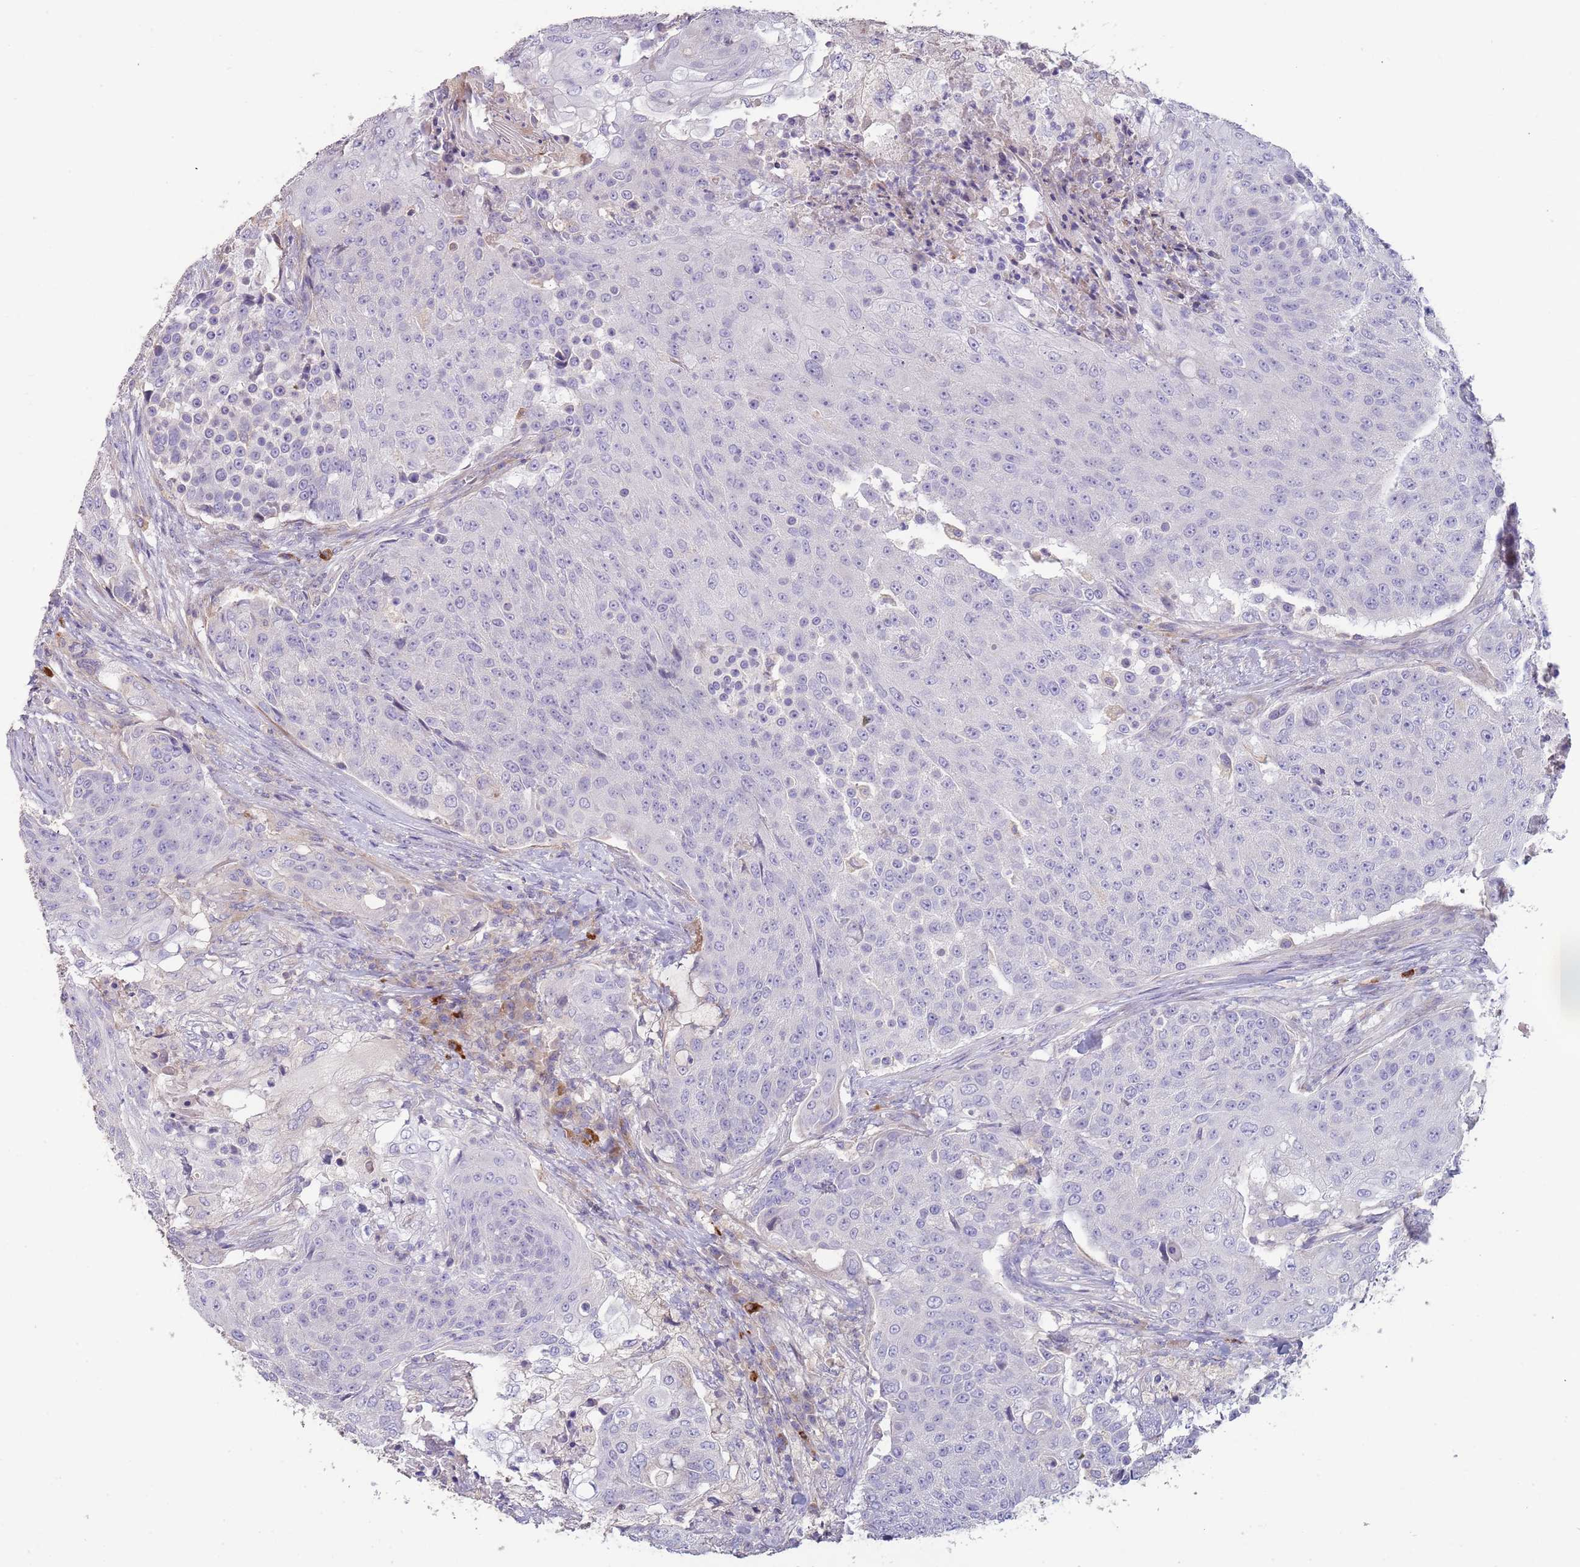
{"staining": {"intensity": "negative", "quantity": "none", "location": "none"}, "tissue": "urothelial cancer", "cell_type": "Tumor cells", "image_type": "cancer", "snomed": [{"axis": "morphology", "description": "Urothelial carcinoma, High grade"}, {"axis": "topography", "description": "Urinary bladder"}], "caption": "Photomicrograph shows no significant protein positivity in tumor cells of urothelial cancer. Nuclei are stained in blue.", "gene": "SUSD1", "patient": {"sex": "female", "age": 63}}